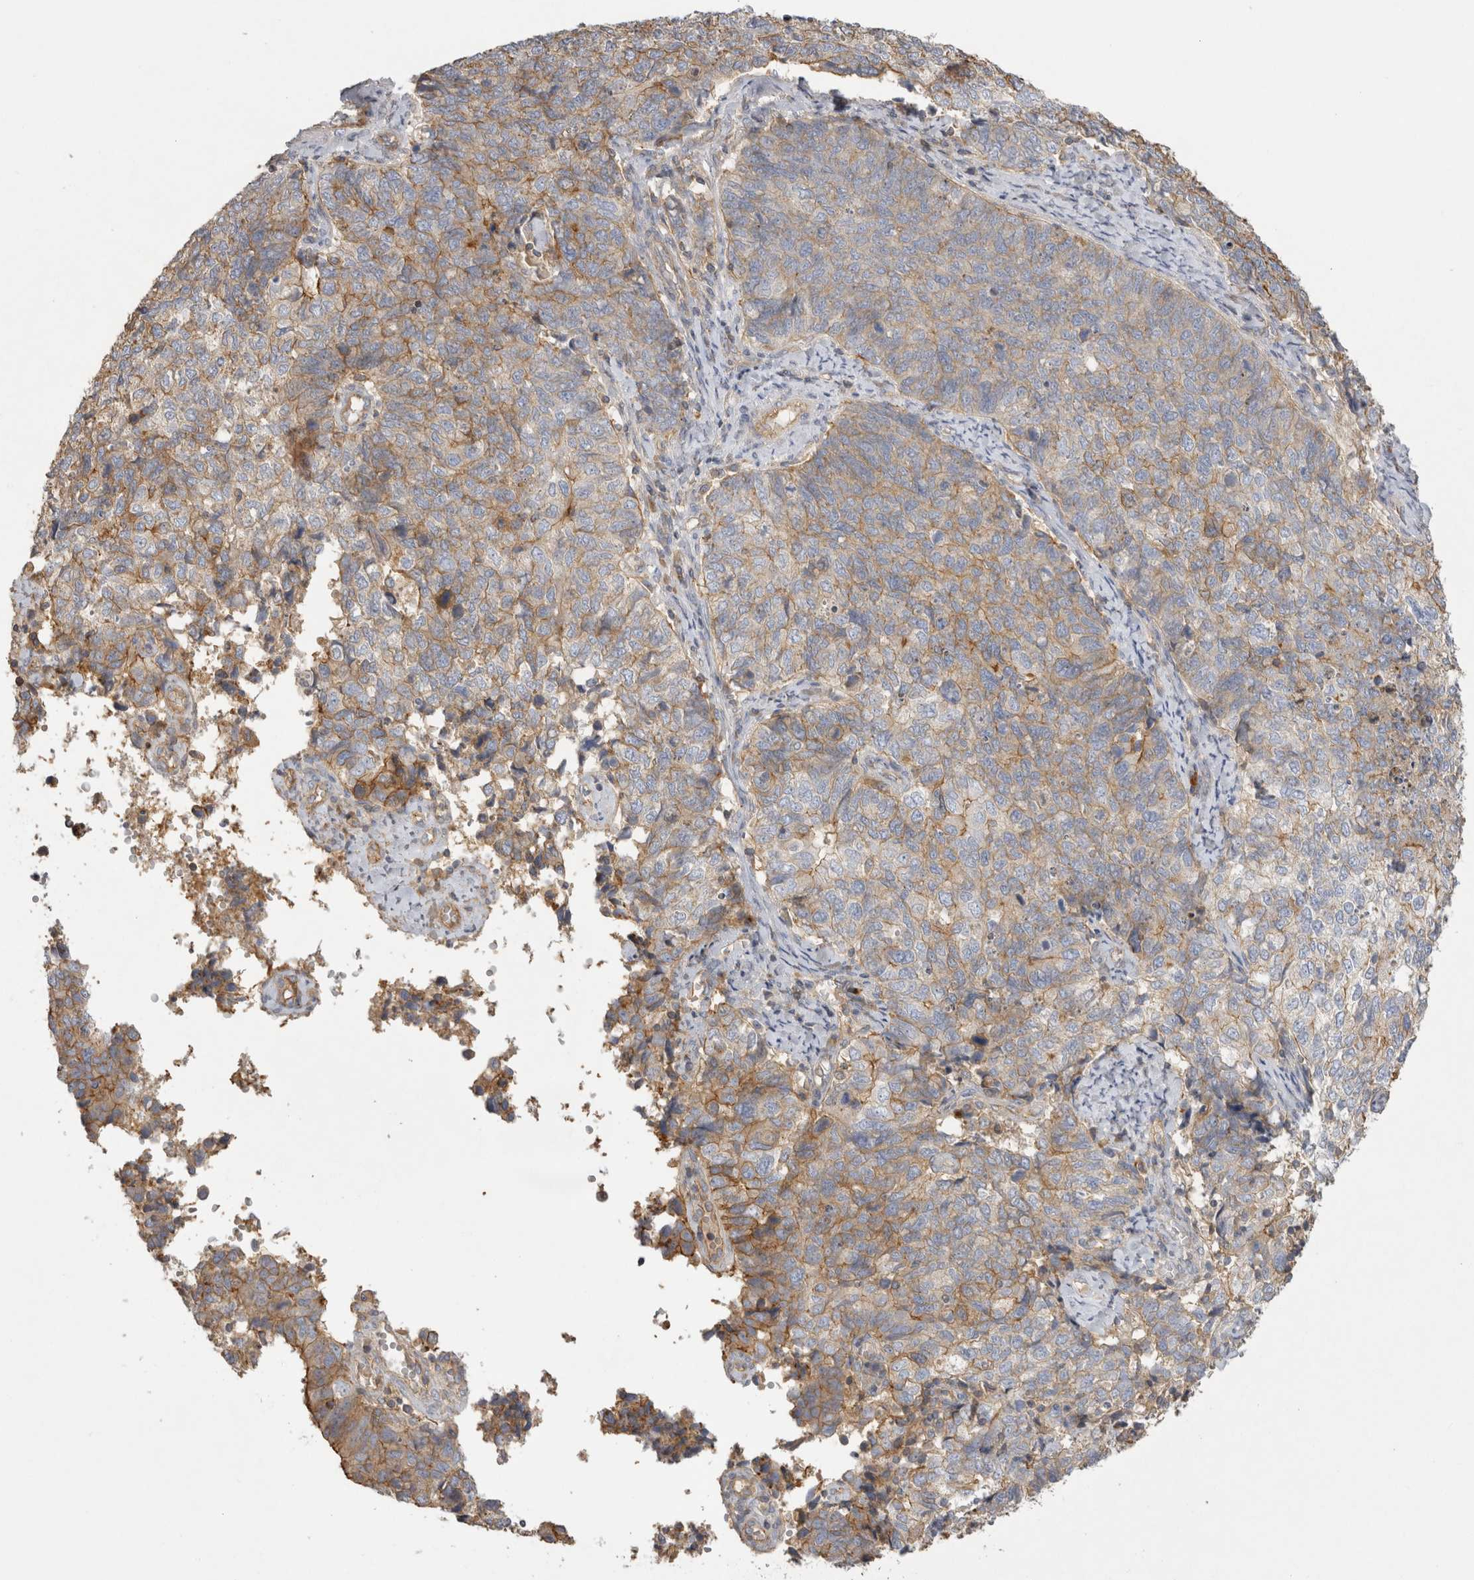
{"staining": {"intensity": "moderate", "quantity": "<25%", "location": "cytoplasmic/membranous"}, "tissue": "cervical cancer", "cell_type": "Tumor cells", "image_type": "cancer", "snomed": [{"axis": "morphology", "description": "Squamous cell carcinoma, NOS"}, {"axis": "topography", "description": "Cervix"}], "caption": "Immunohistochemistry (DAB) staining of human cervical cancer reveals moderate cytoplasmic/membranous protein expression in about <25% of tumor cells.", "gene": "CHMP6", "patient": {"sex": "female", "age": 63}}